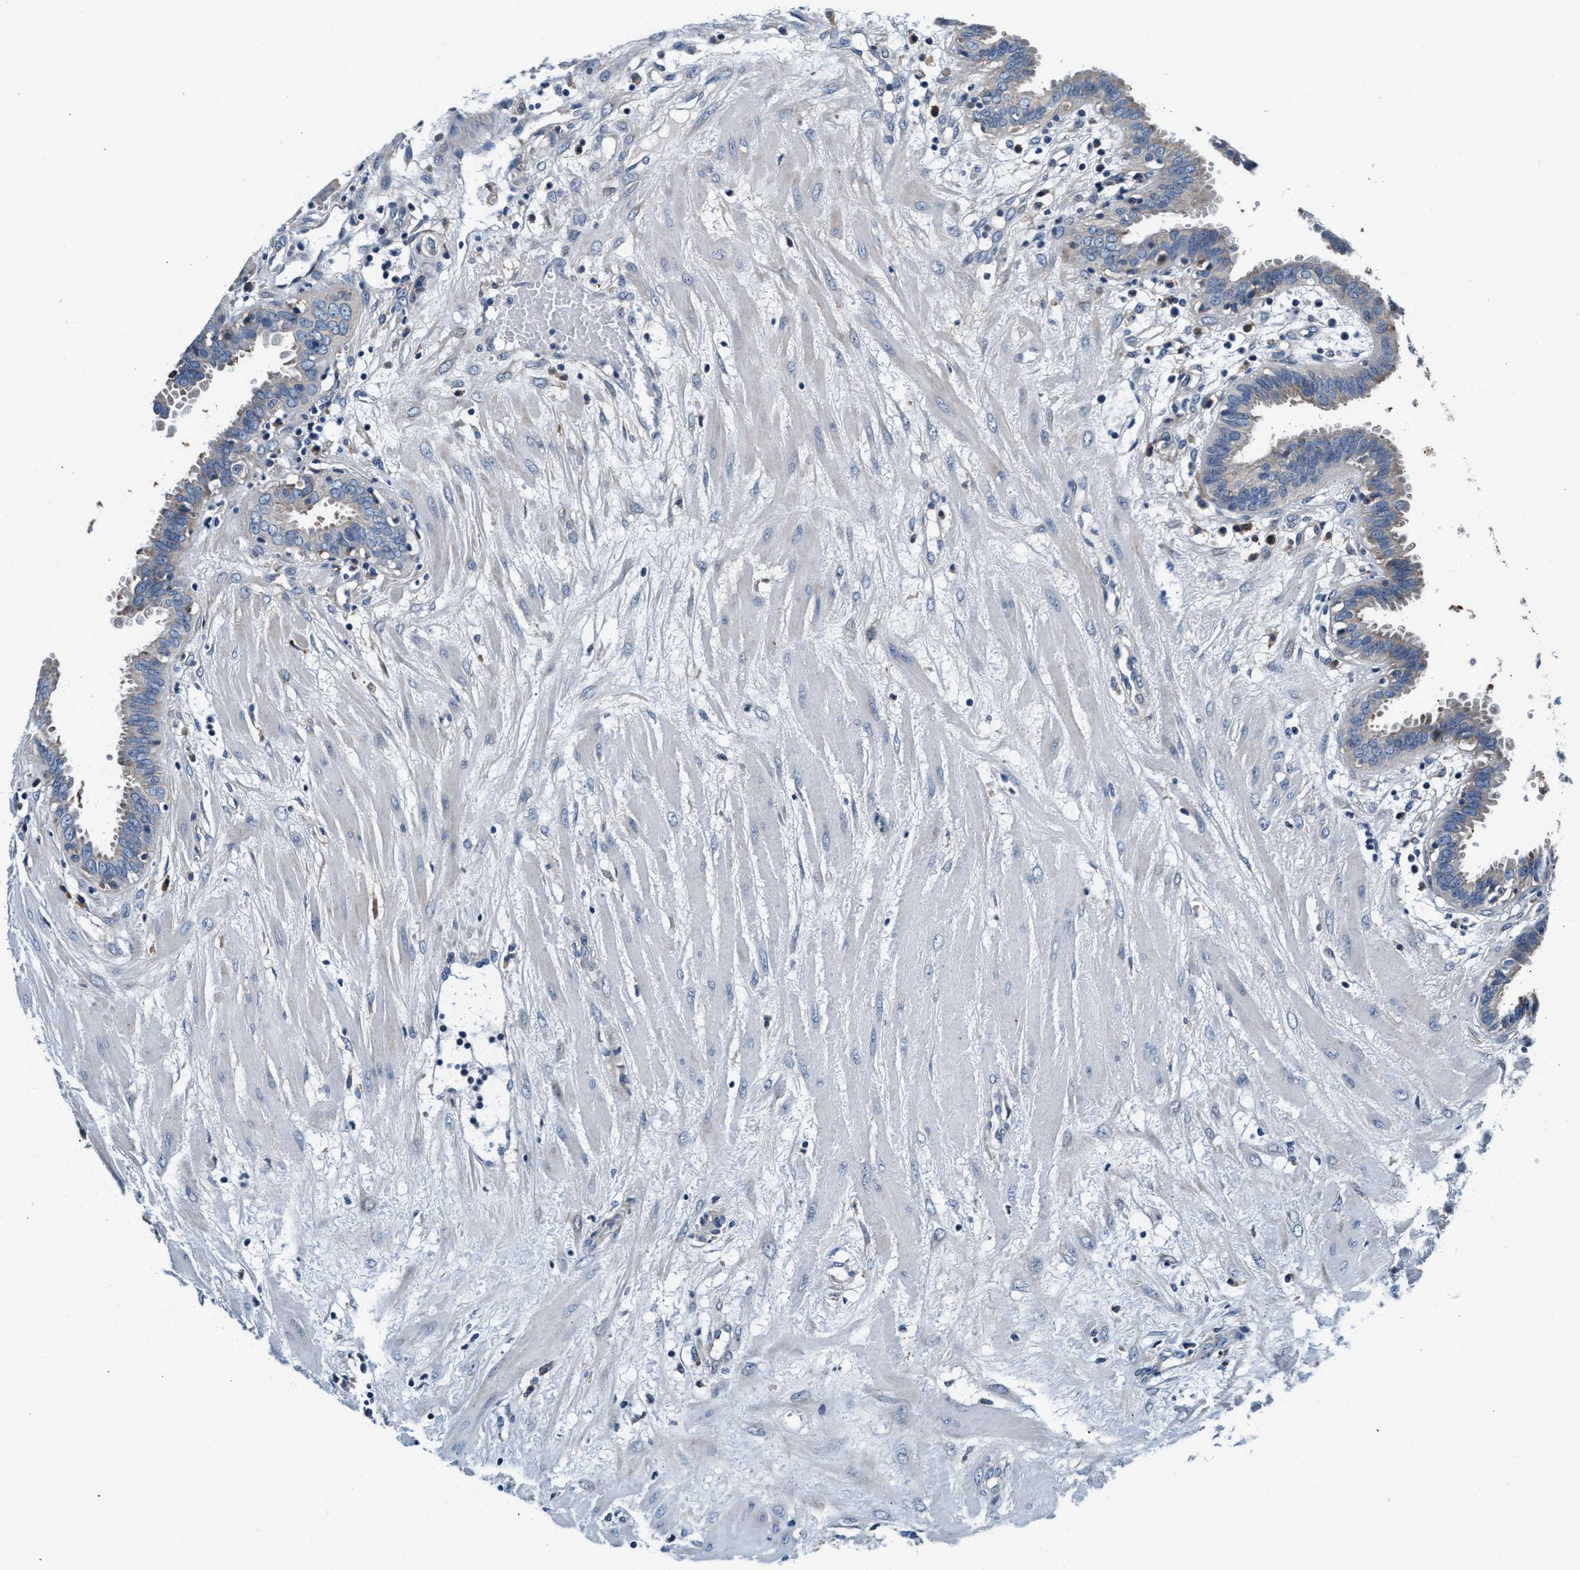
{"staining": {"intensity": "moderate", "quantity": ">75%", "location": "cytoplasmic/membranous"}, "tissue": "fallopian tube", "cell_type": "Glandular cells", "image_type": "normal", "snomed": [{"axis": "morphology", "description": "Normal tissue, NOS"}, {"axis": "topography", "description": "Fallopian tube"}, {"axis": "topography", "description": "Placenta"}], "caption": "Brown immunohistochemical staining in unremarkable human fallopian tube displays moderate cytoplasmic/membranous expression in about >75% of glandular cells. (DAB (3,3'-diaminobenzidine) IHC with brightfield microscopy, high magnification).", "gene": "SLFN11", "patient": {"sex": "female", "age": 32}}